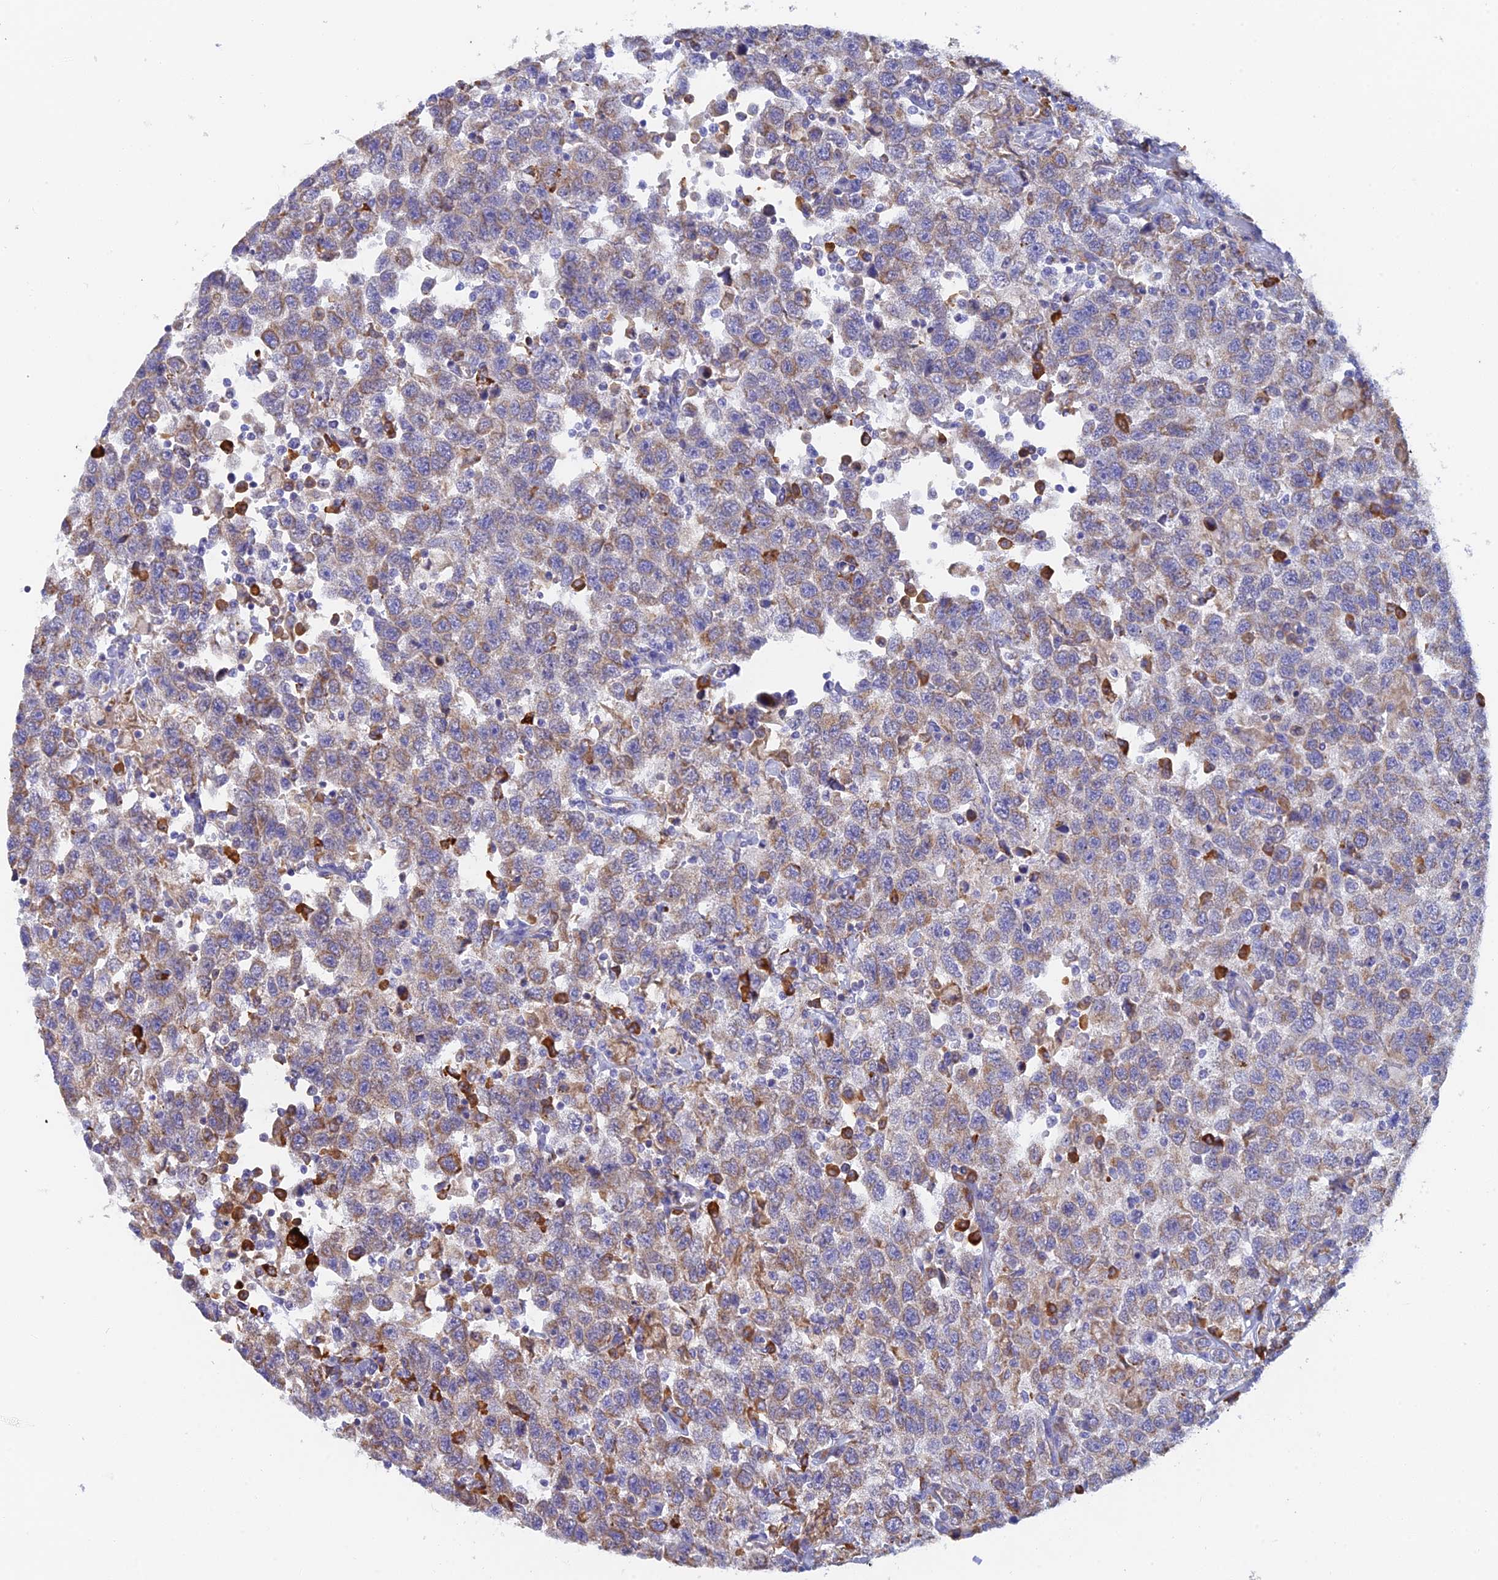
{"staining": {"intensity": "weak", "quantity": "<25%", "location": "cytoplasmic/membranous"}, "tissue": "testis cancer", "cell_type": "Tumor cells", "image_type": "cancer", "snomed": [{"axis": "morphology", "description": "Seminoma, NOS"}, {"axis": "topography", "description": "Testis"}], "caption": "DAB immunohistochemical staining of testis seminoma displays no significant expression in tumor cells.", "gene": "WDR35", "patient": {"sex": "male", "age": 41}}